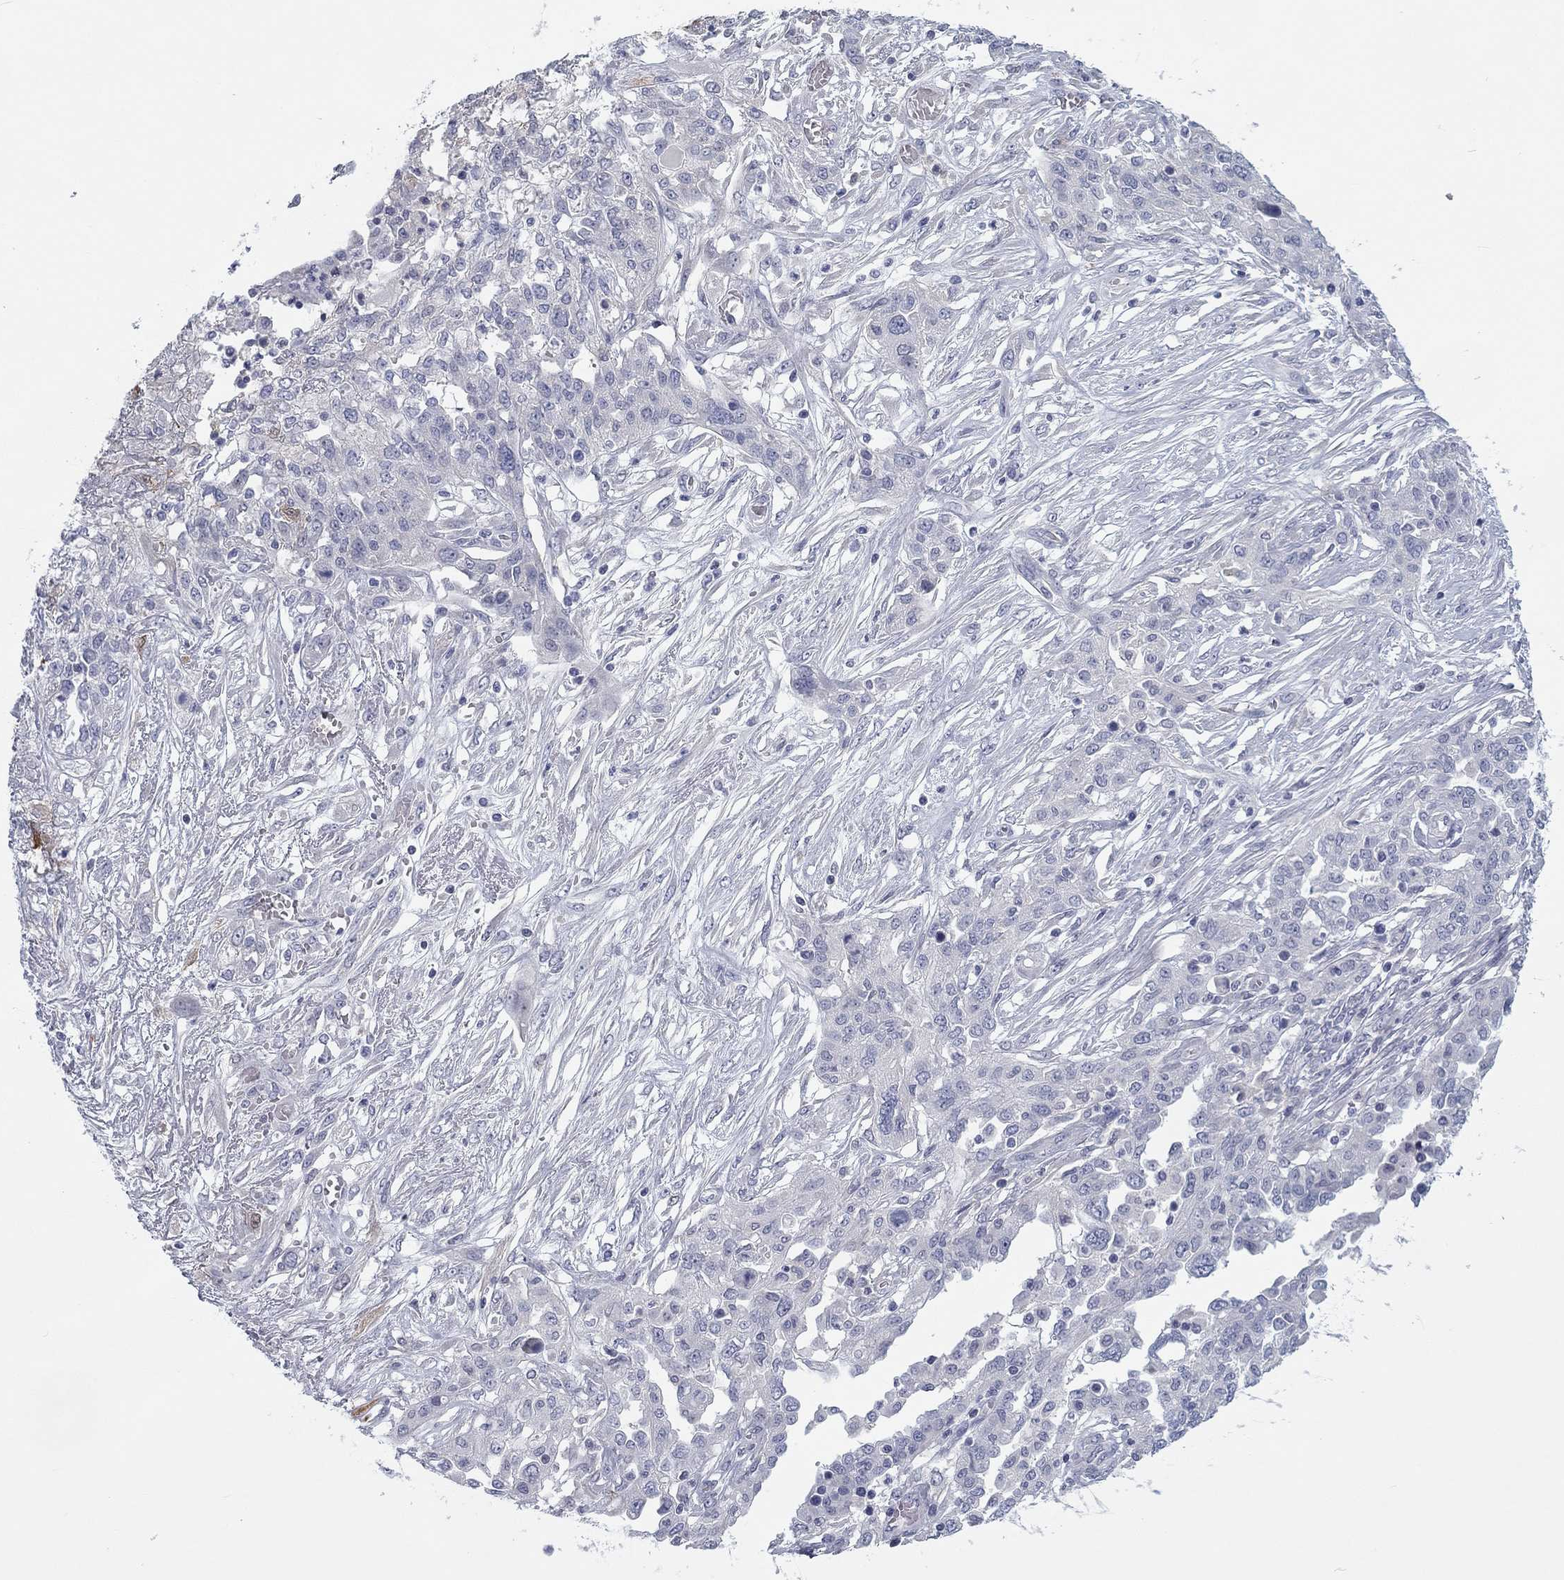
{"staining": {"intensity": "negative", "quantity": "none", "location": "none"}, "tissue": "ovarian cancer", "cell_type": "Tumor cells", "image_type": "cancer", "snomed": [{"axis": "morphology", "description": "Cystadenocarcinoma, serous, NOS"}, {"axis": "topography", "description": "Ovary"}], "caption": "This is a micrograph of immunohistochemistry (IHC) staining of ovarian cancer, which shows no staining in tumor cells.", "gene": "CALB1", "patient": {"sex": "female", "age": 67}}